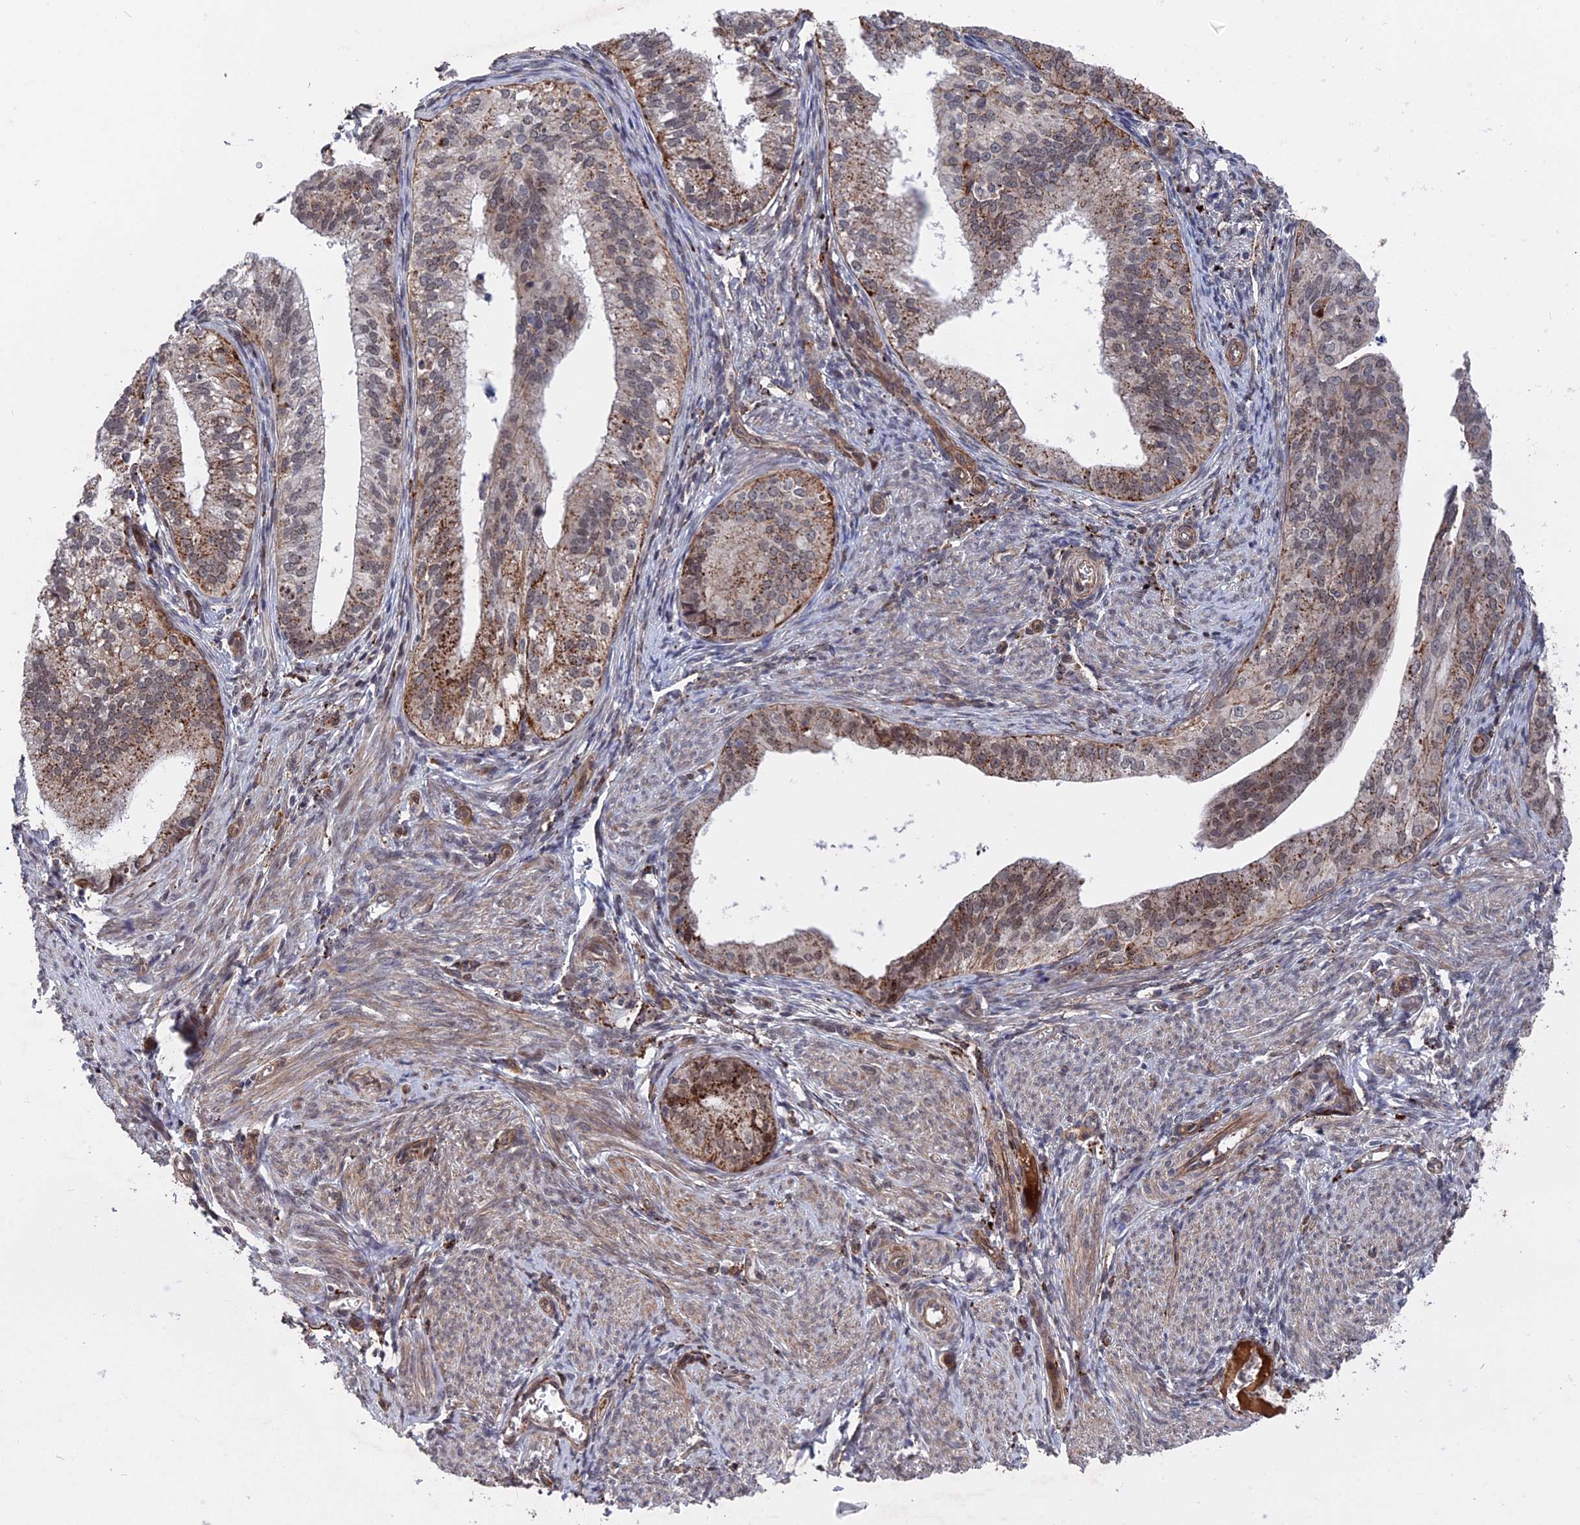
{"staining": {"intensity": "moderate", "quantity": "25%-75%", "location": "cytoplasmic/membranous,nuclear"}, "tissue": "endometrial cancer", "cell_type": "Tumor cells", "image_type": "cancer", "snomed": [{"axis": "morphology", "description": "Adenocarcinoma, NOS"}, {"axis": "topography", "description": "Endometrium"}], "caption": "Human endometrial adenocarcinoma stained for a protein (brown) exhibits moderate cytoplasmic/membranous and nuclear positive staining in approximately 25%-75% of tumor cells.", "gene": "NOSIP", "patient": {"sex": "female", "age": 50}}